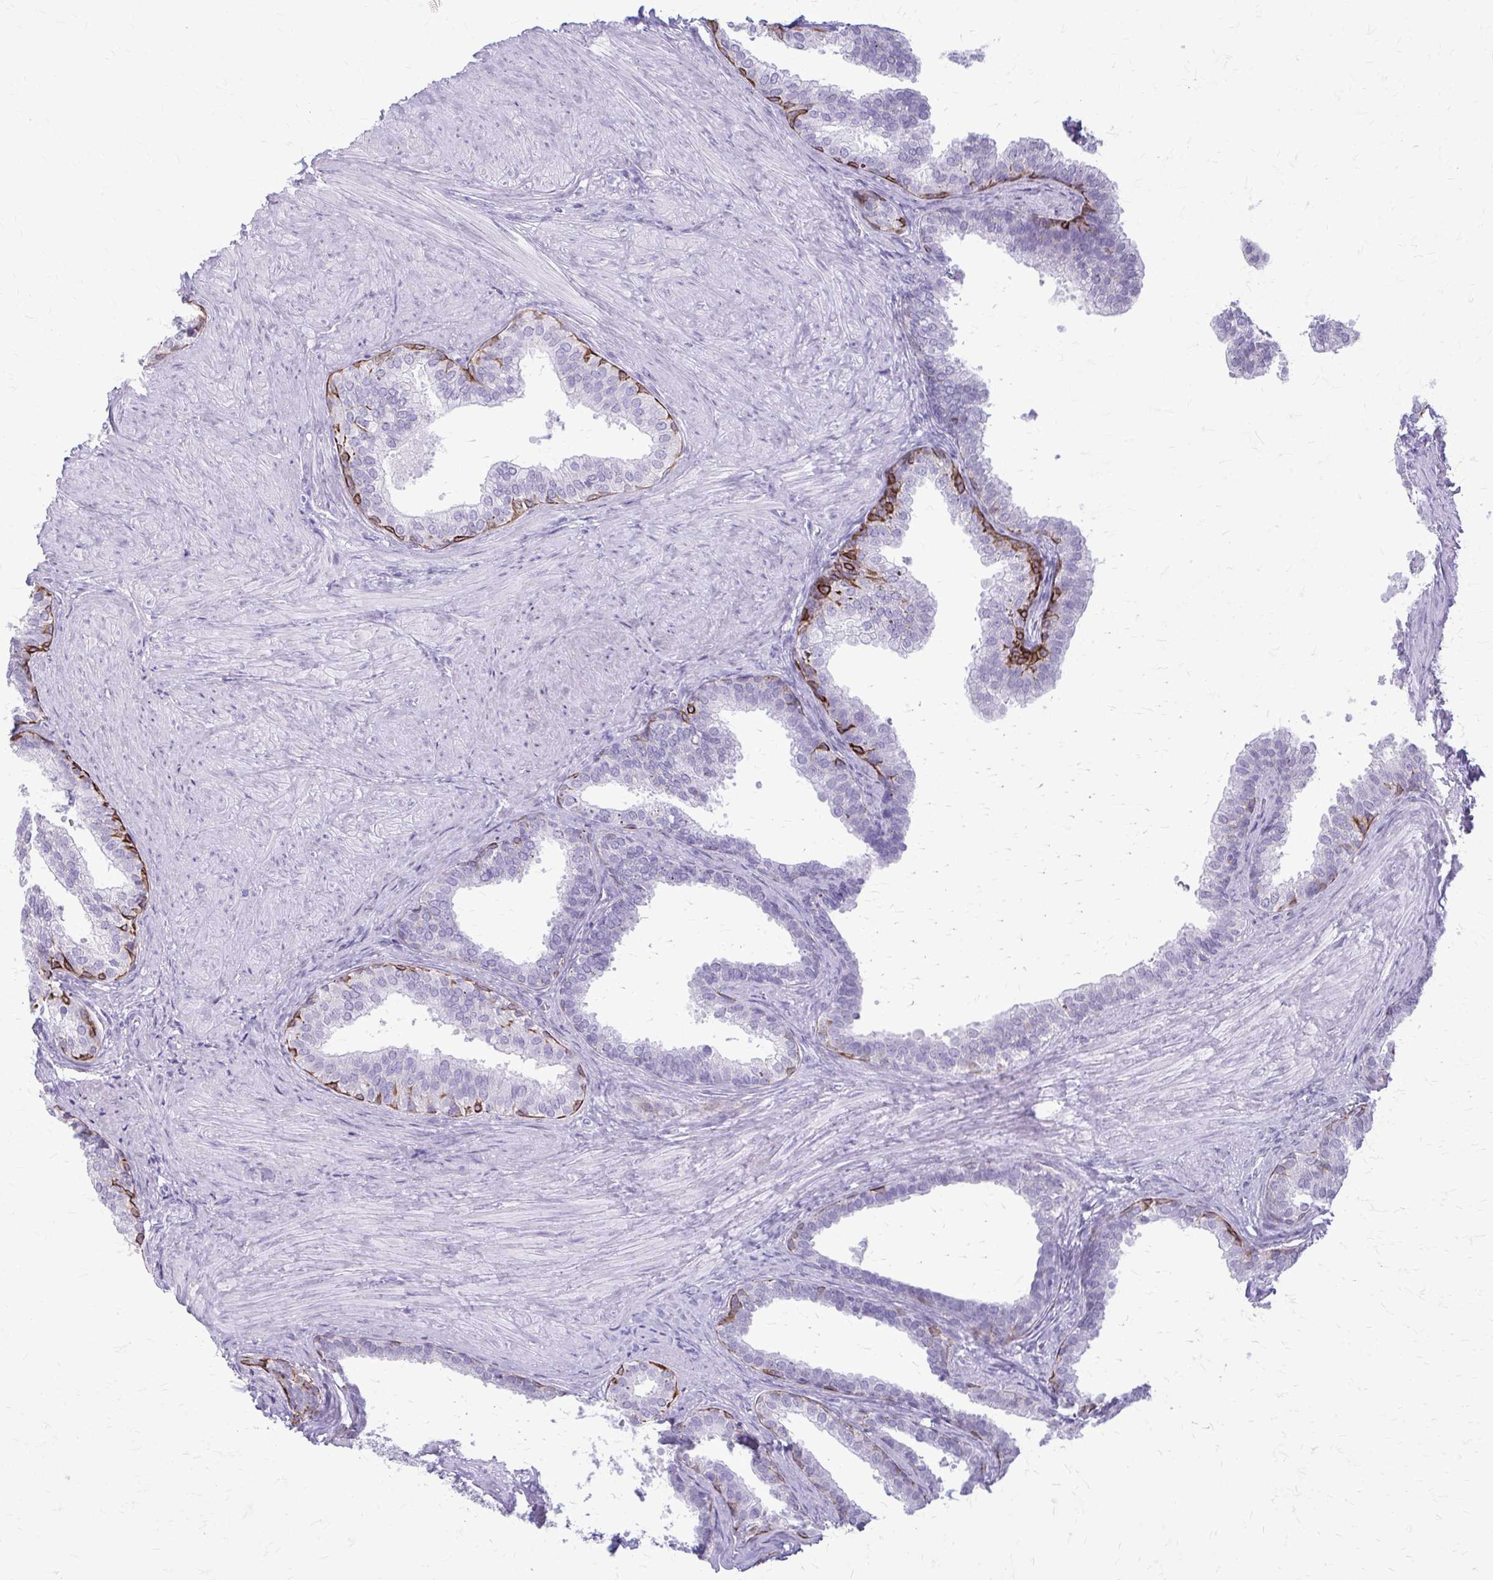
{"staining": {"intensity": "strong", "quantity": "<25%", "location": "cytoplasmic/membranous"}, "tissue": "prostate", "cell_type": "Glandular cells", "image_type": "normal", "snomed": [{"axis": "morphology", "description": "Normal tissue, NOS"}, {"axis": "topography", "description": "Prostate"}, {"axis": "topography", "description": "Peripheral nerve tissue"}], "caption": "This is an image of immunohistochemistry staining of unremarkable prostate, which shows strong staining in the cytoplasmic/membranous of glandular cells.", "gene": "KRT5", "patient": {"sex": "male", "age": 55}}